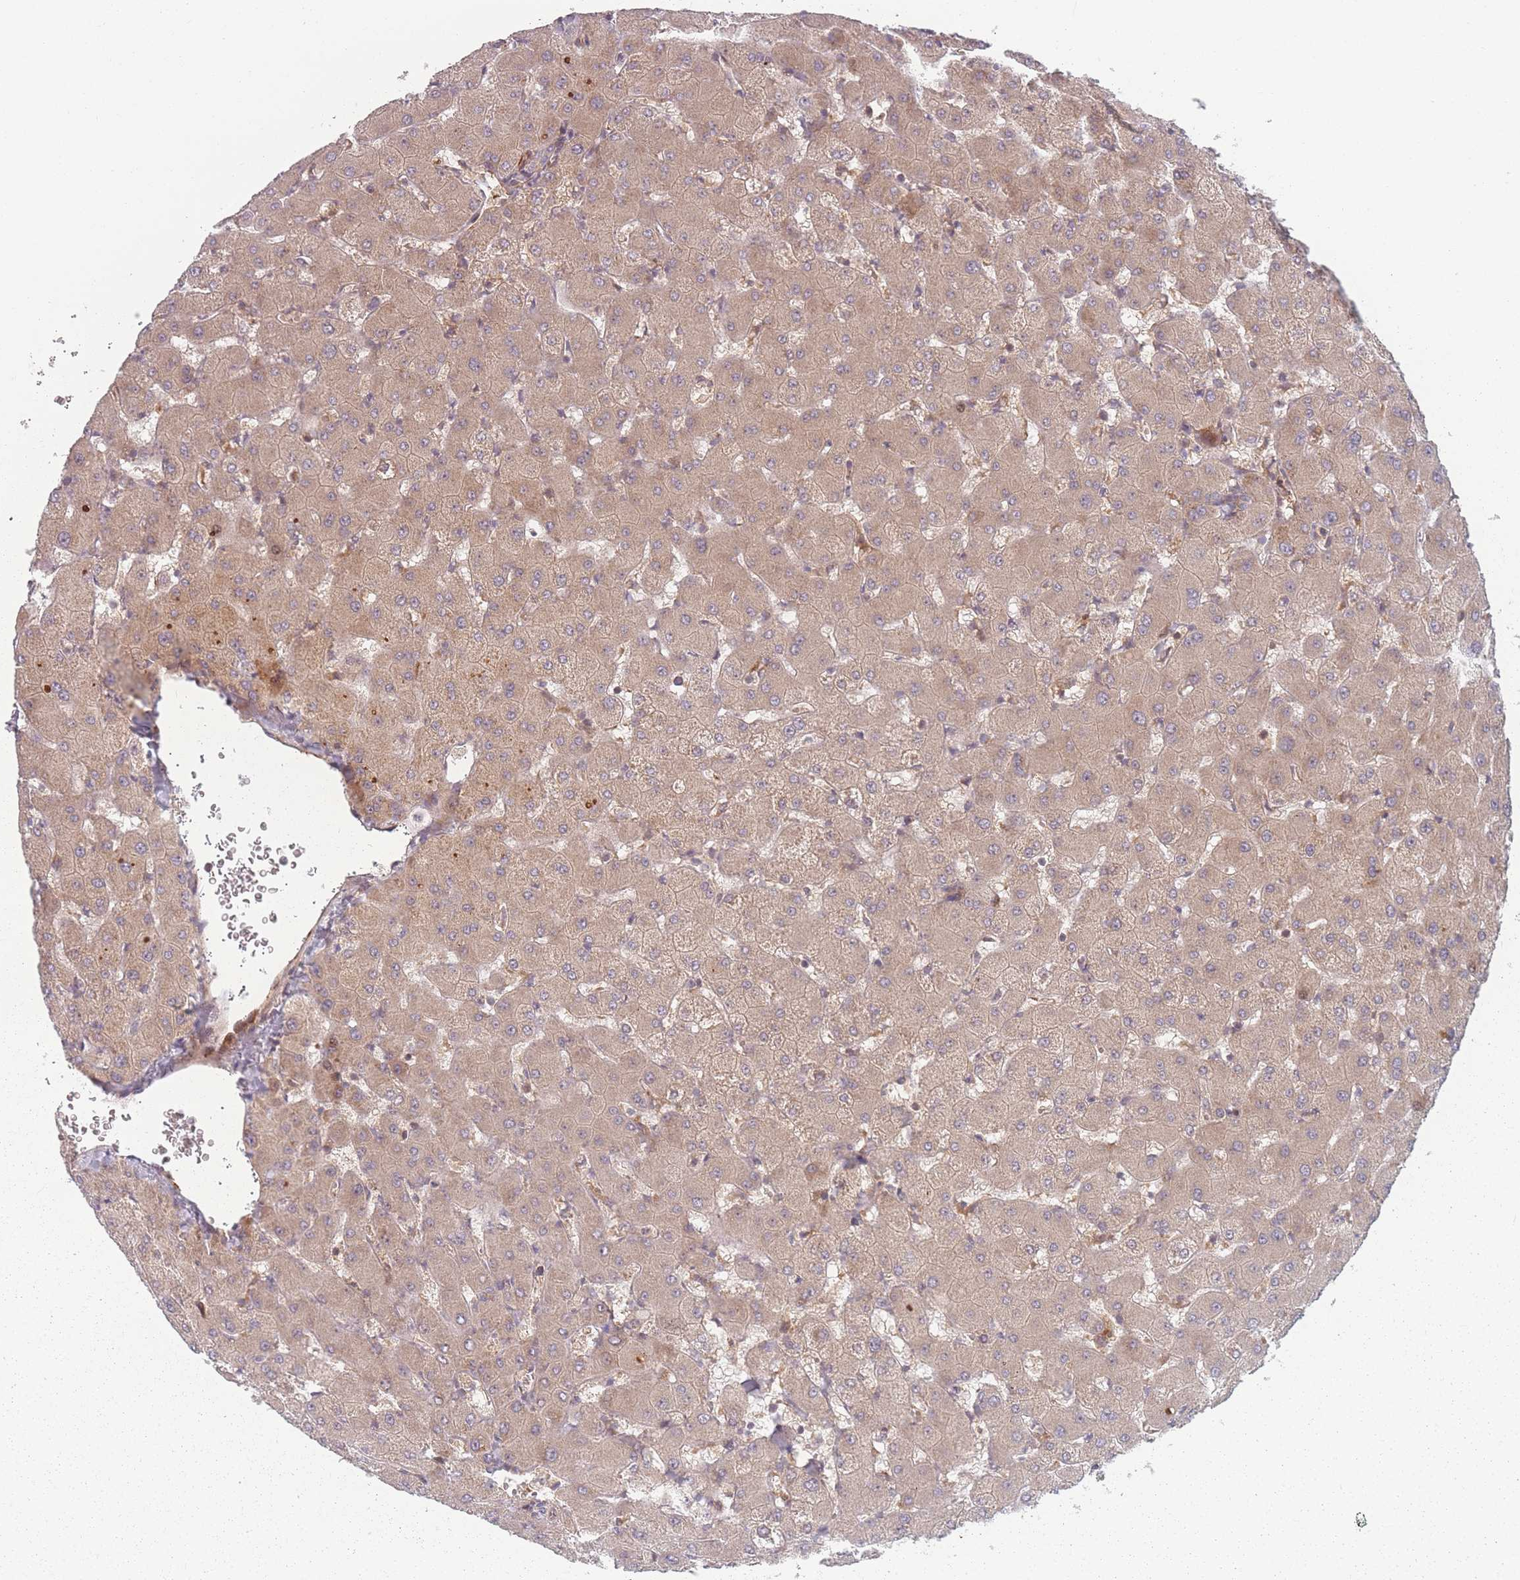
{"staining": {"intensity": "negative", "quantity": "none", "location": "none"}, "tissue": "liver", "cell_type": "Cholangiocytes", "image_type": "normal", "snomed": [{"axis": "morphology", "description": "Normal tissue, NOS"}, {"axis": "topography", "description": "Liver"}], "caption": "The immunohistochemistry (IHC) micrograph has no significant positivity in cholangiocytes of liver. Brightfield microscopy of immunohistochemistry stained with DAB (3,3'-diaminobenzidine) (brown) and hematoxylin (blue), captured at high magnification.", "gene": "EEF1AKMT2", "patient": {"sex": "female", "age": 63}}